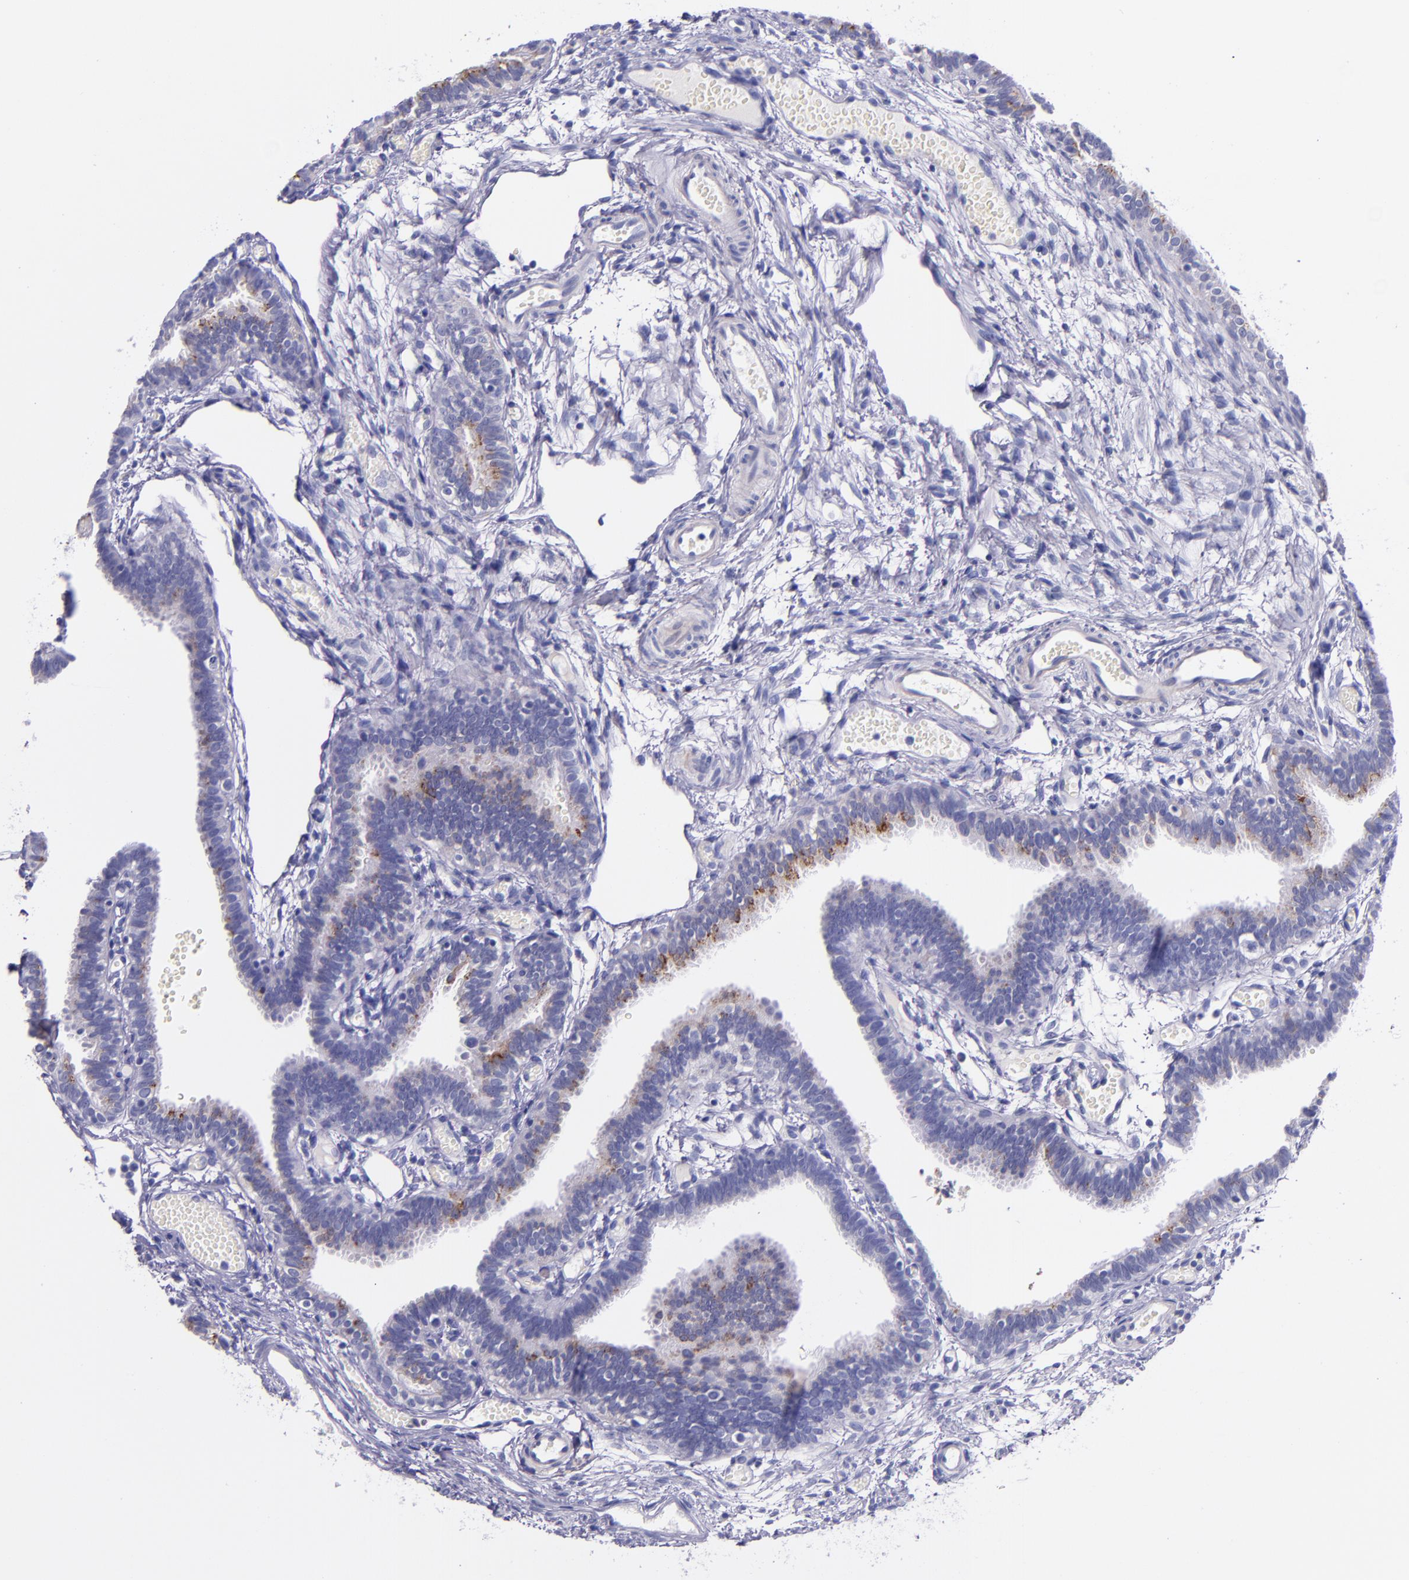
{"staining": {"intensity": "moderate", "quantity": "25%-75%", "location": "cytoplasmic/membranous"}, "tissue": "fallopian tube", "cell_type": "Glandular cells", "image_type": "normal", "snomed": [{"axis": "morphology", "description": "Normal tissue, NOS"}, {"axis": "topography", "description": "Fallopian tube"}], "caption": "A high-resolution photomicrograph shows IHC staining of unremarkable fallopian tube, which reveals moderate cytoplasmic/membranous positivity in approximately 25%-75% of glandular cells.", "gene": "SLPI", "patient": {"sex": "female", "age": 29}}